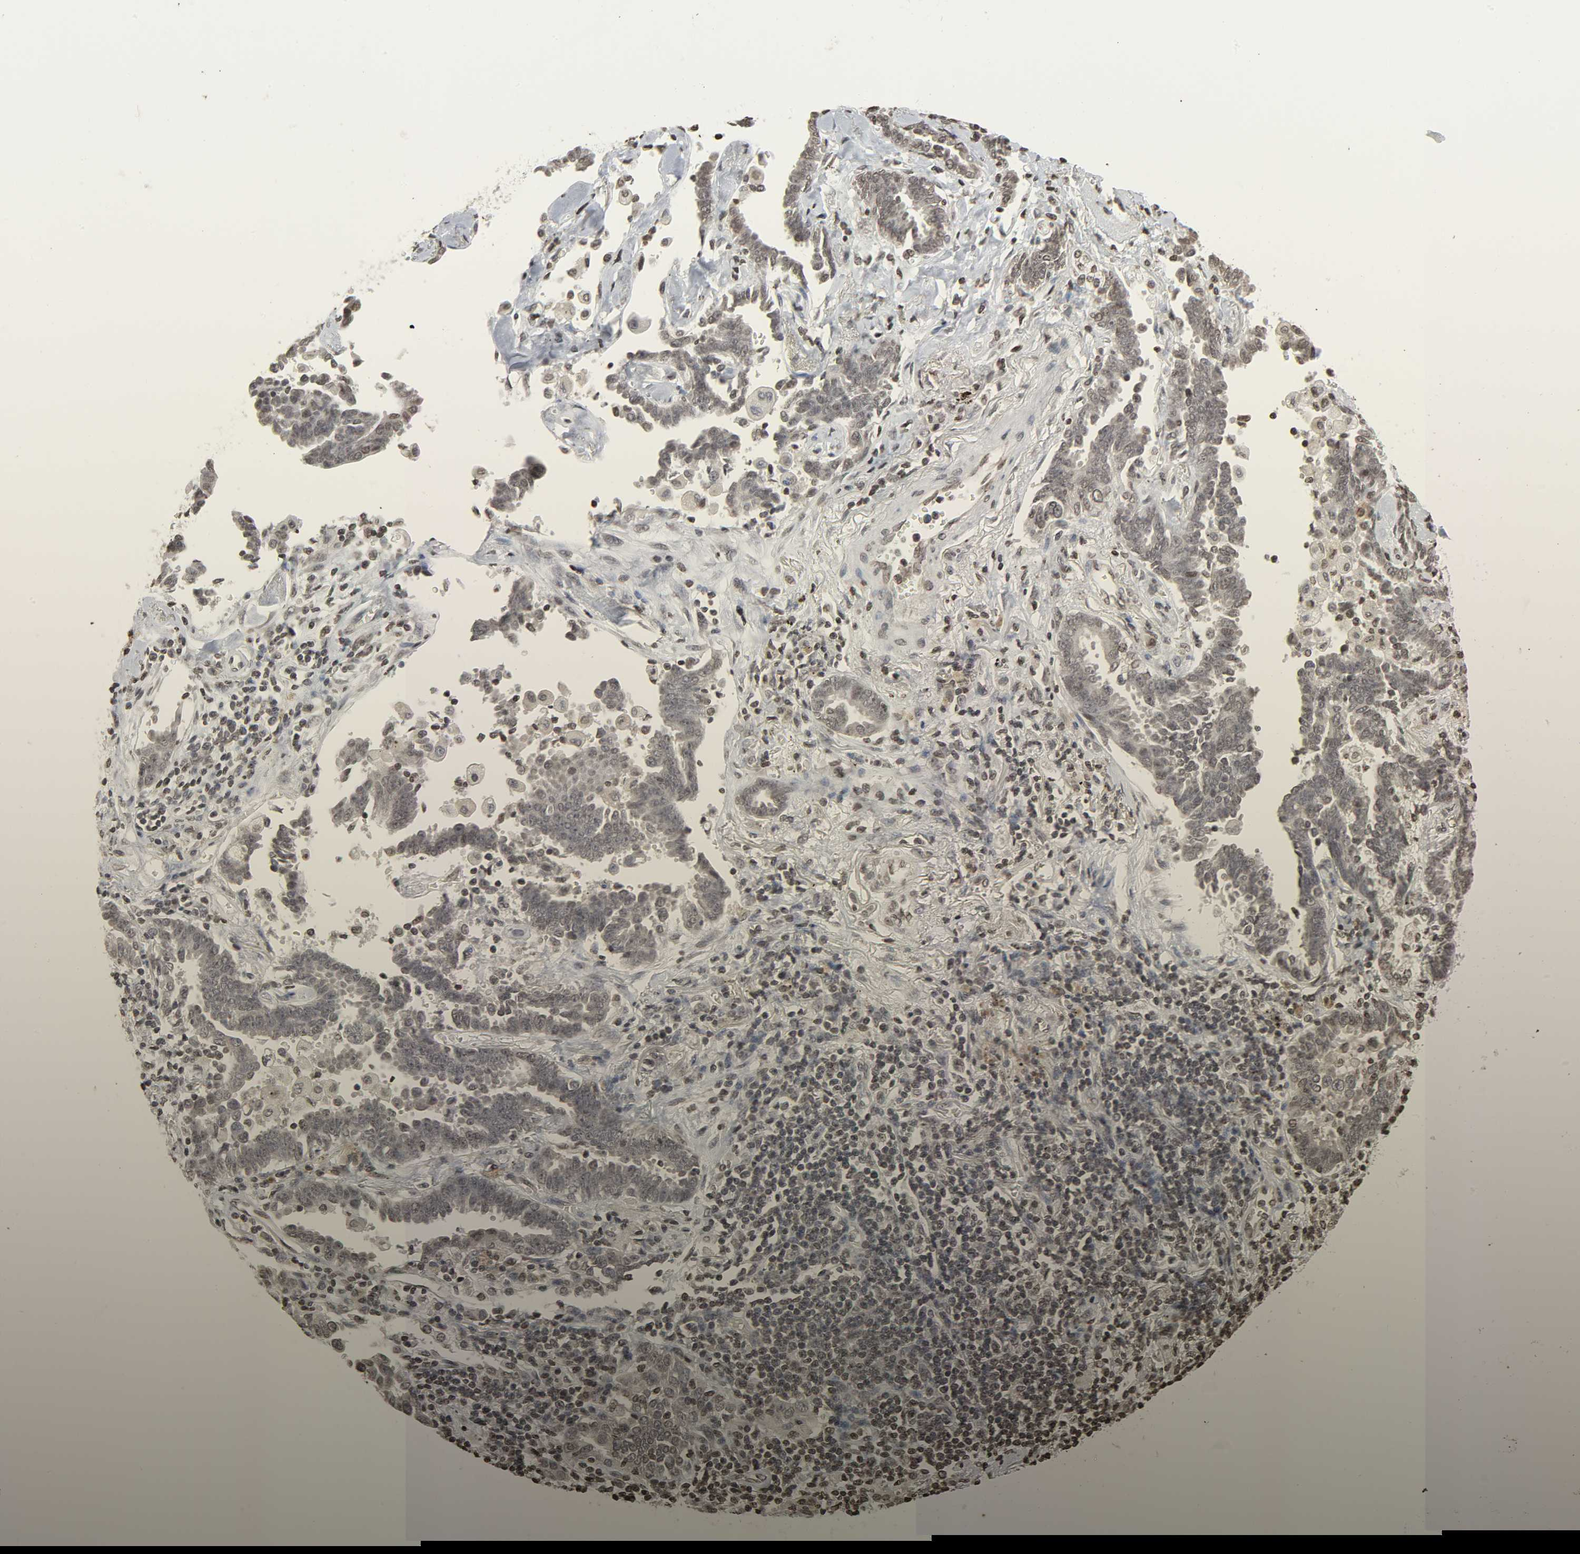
{"staining": {"intensity": "weak", "quantity": ">75%", "location": "nuclear"}, "tissue": "lung cancer", "cell_type": "Tumor cells", "image_type": "cancer", "snomed": [{"axis": "morphology", "description": "Adenocarcinoma, NOS"}, {"axis": "topography", "description": "Lung"}], "caption": "Protein analysis of adenocarcinoma (lung) tissue reveals weak nuclear staining in approximately >75% of tumor cells. The protein of interest is shown in brown color, while the nuclei are stained blue.", "gene": "ELAVL1", "patient": {"sex": "female", "age": 64}}